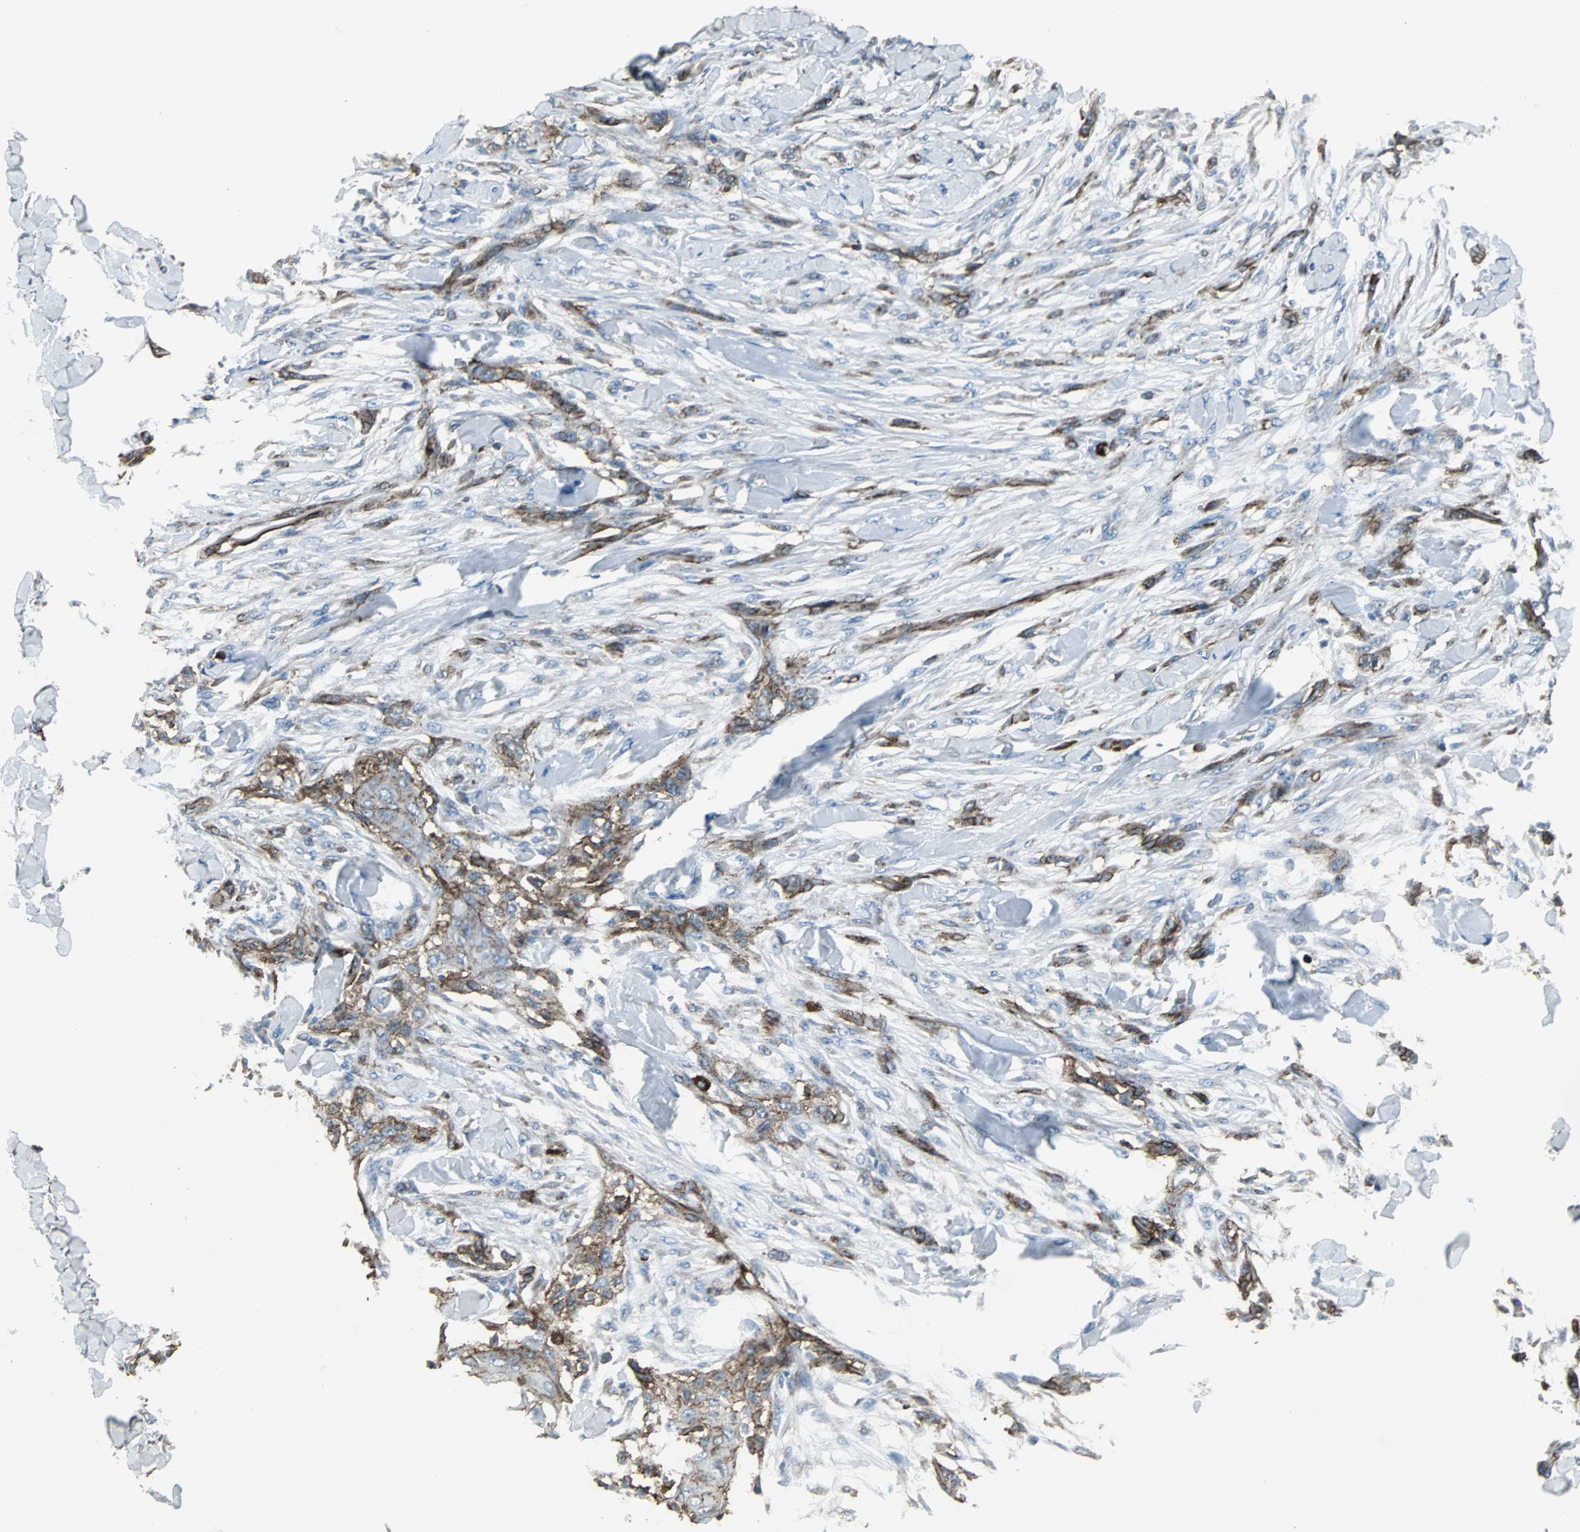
{"staining": {"intensity": "moderate", "quantity": ">75%", "location": "cytoplasmic/membranous"}, "tissue": "skin cancer", "cell_type": "Tumor cells", "image_type": "cancer", "snomed": [{"axis": "morphology", "description": "Normal tissue, NOS"}, {"axis": "morphology", "description": "Squamous cell carcinoma, NOS"}, {"axis": "topography", "description": "Skin"}], "caption": "Skin squamous cell carcinoma stained with a brown dye shows moderate cytoplasmic/membranous positive expression in approximately >75% of tumor cells.", "gene": "F11R", "patient": {"sex": "female", "age": 59}}